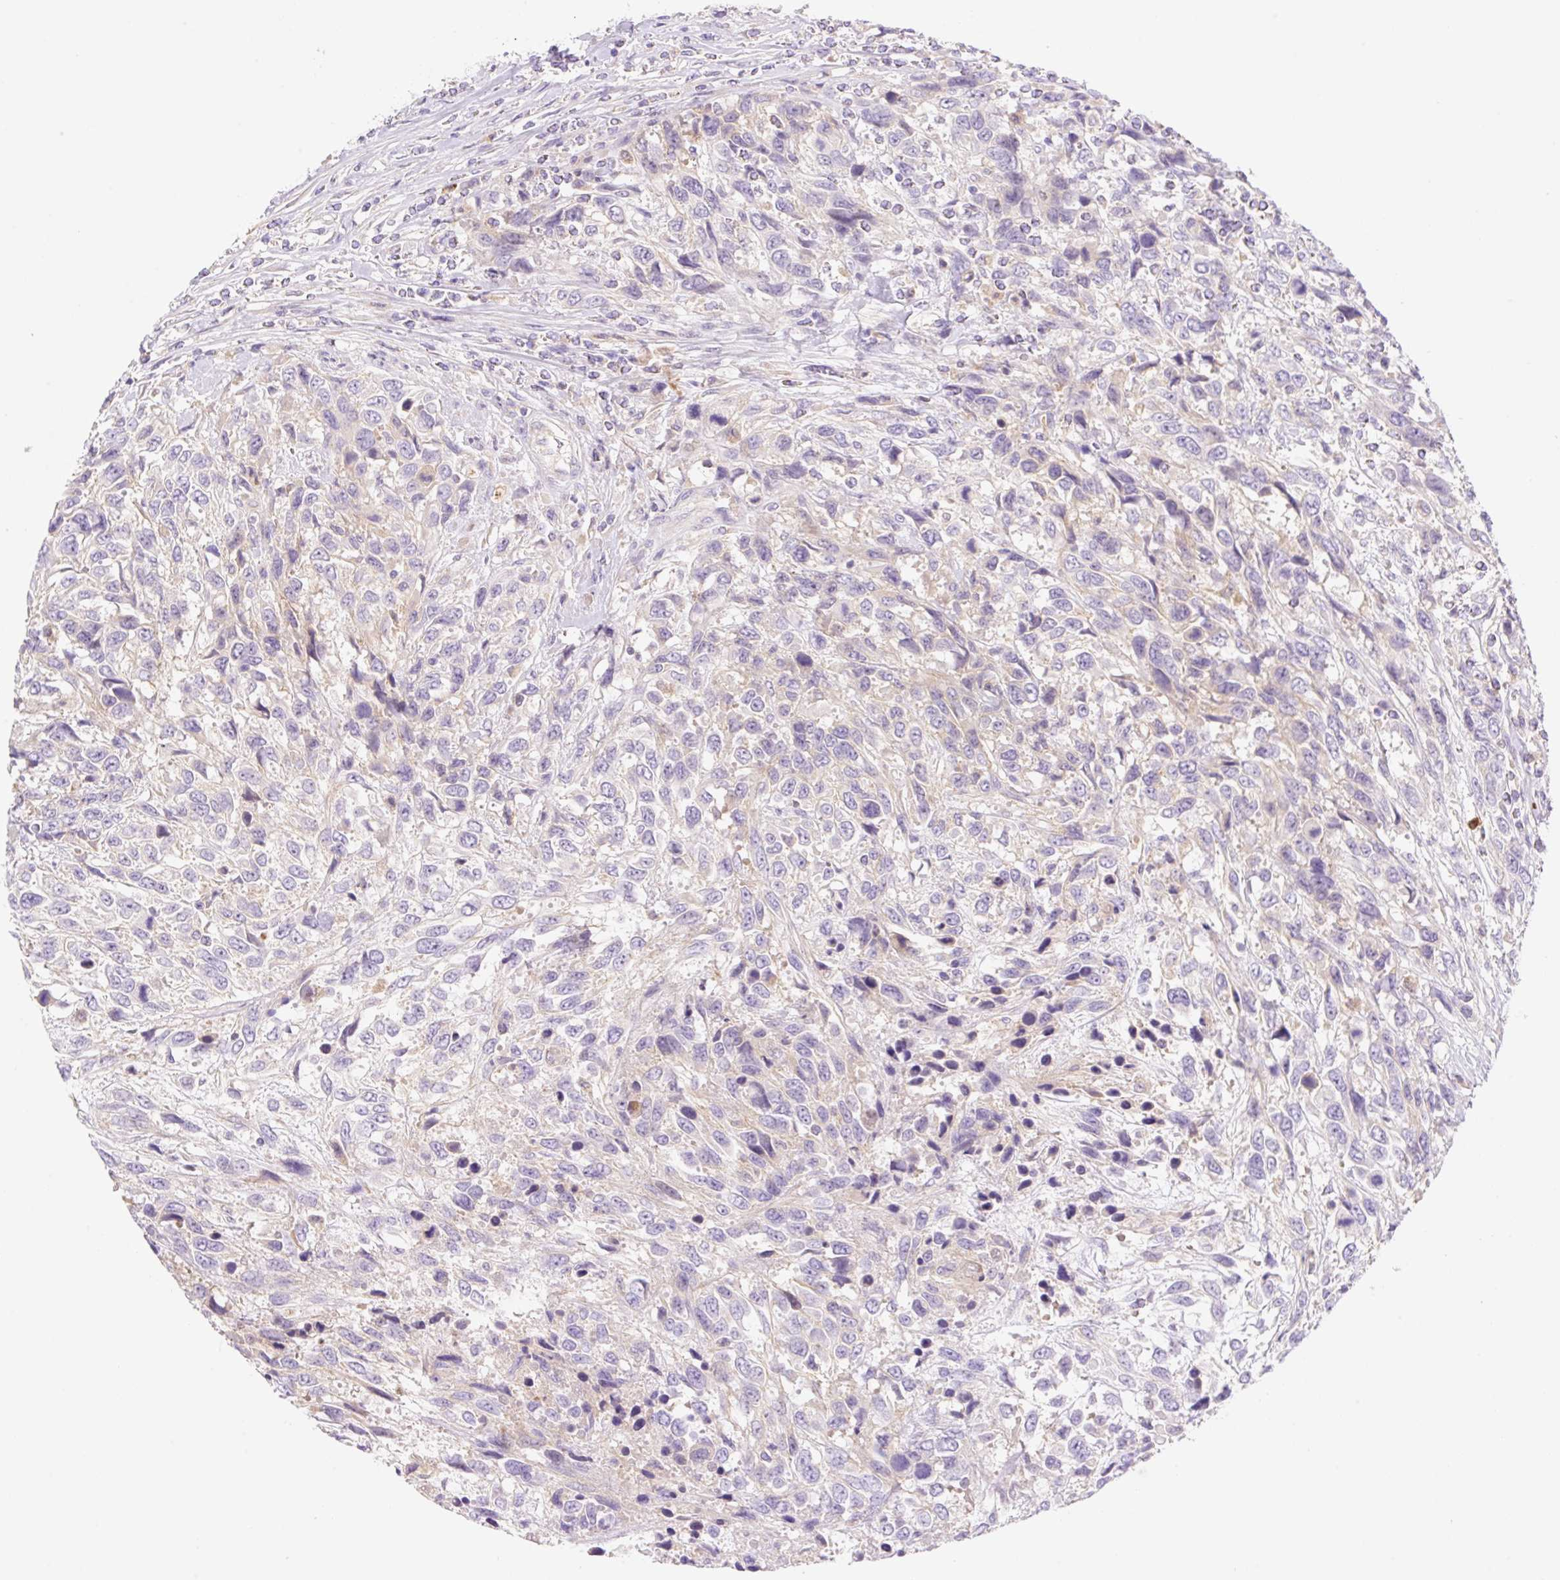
{"staining": {"intensity": "weak", "quantity": "<25%", "location": "cytoplasmic/membranous"}, "tissue": "urothelial cancer", "cell_type": "Tumor cells", "image_type": "cancer", "snomed": [{"axis": "morphology", "description": "Urothelial carcinoma, High grade"}, {"axis": "topography", "description": "Urinary bladder"}], "caption": "Histopathology image shows no significant protein positivity in tumor cells of high-grade urothelial carcinoma.", "gene": "DENND5A", "patient": {"sex": "female", "age": 70}}